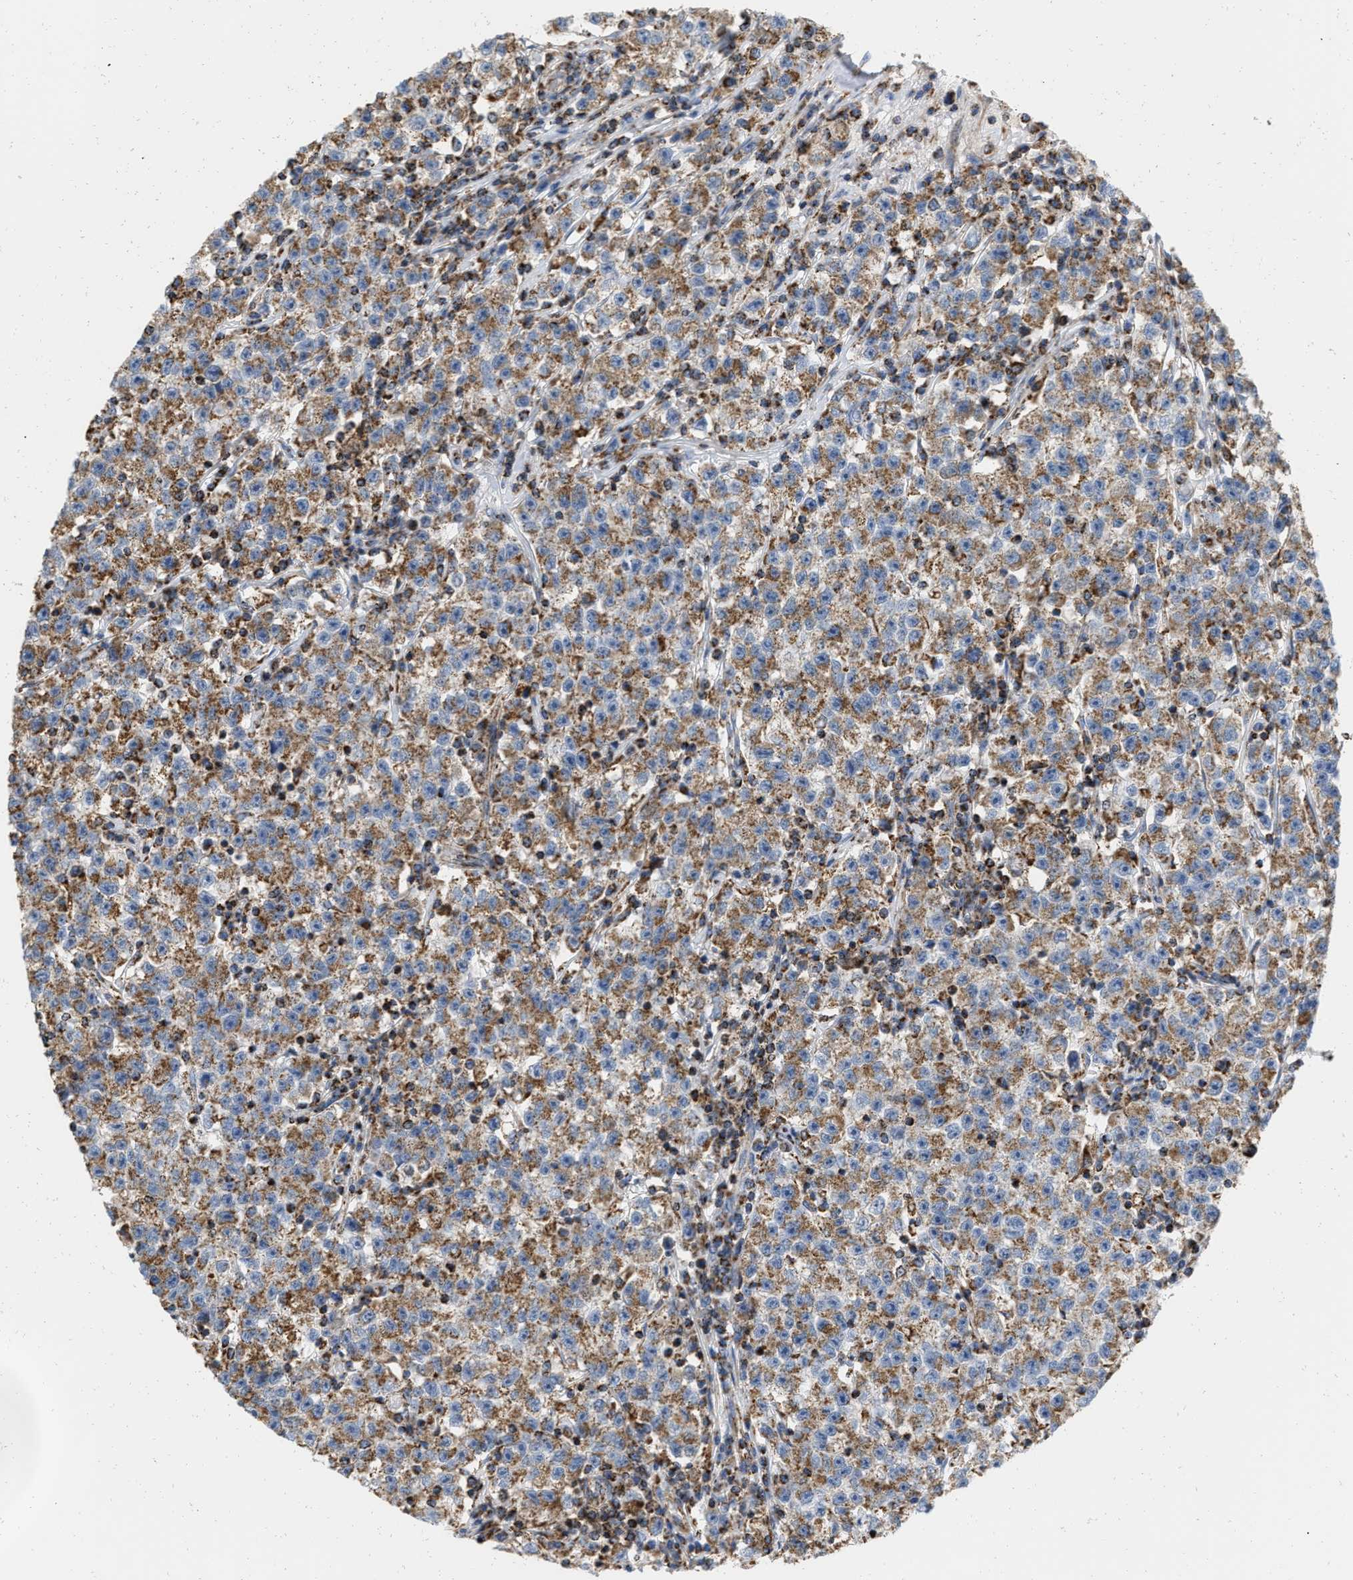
{"staining": {"intensity": "moderate", "quantity": ">75%", "location": "cytoplasmic/membranous"}, "tissue": "testis cancer", "cell_type": "Tumor cells", "image_type": "cancer", "snomed": [{"axis": "morphology", "description": "Seminoma, NOS"}, {"axis": "topography", "description": "Testis"}], "caption": "Immunohistochemistry (IHC) histopathology image of human testis cancer stained for a protein (brown), which shows medium levels of moderate cytoplasmic/membranous staining in approximately >75% of tumor cells.", "gene": "GRB10", "patient": {"sex": "male", "age": 22}}